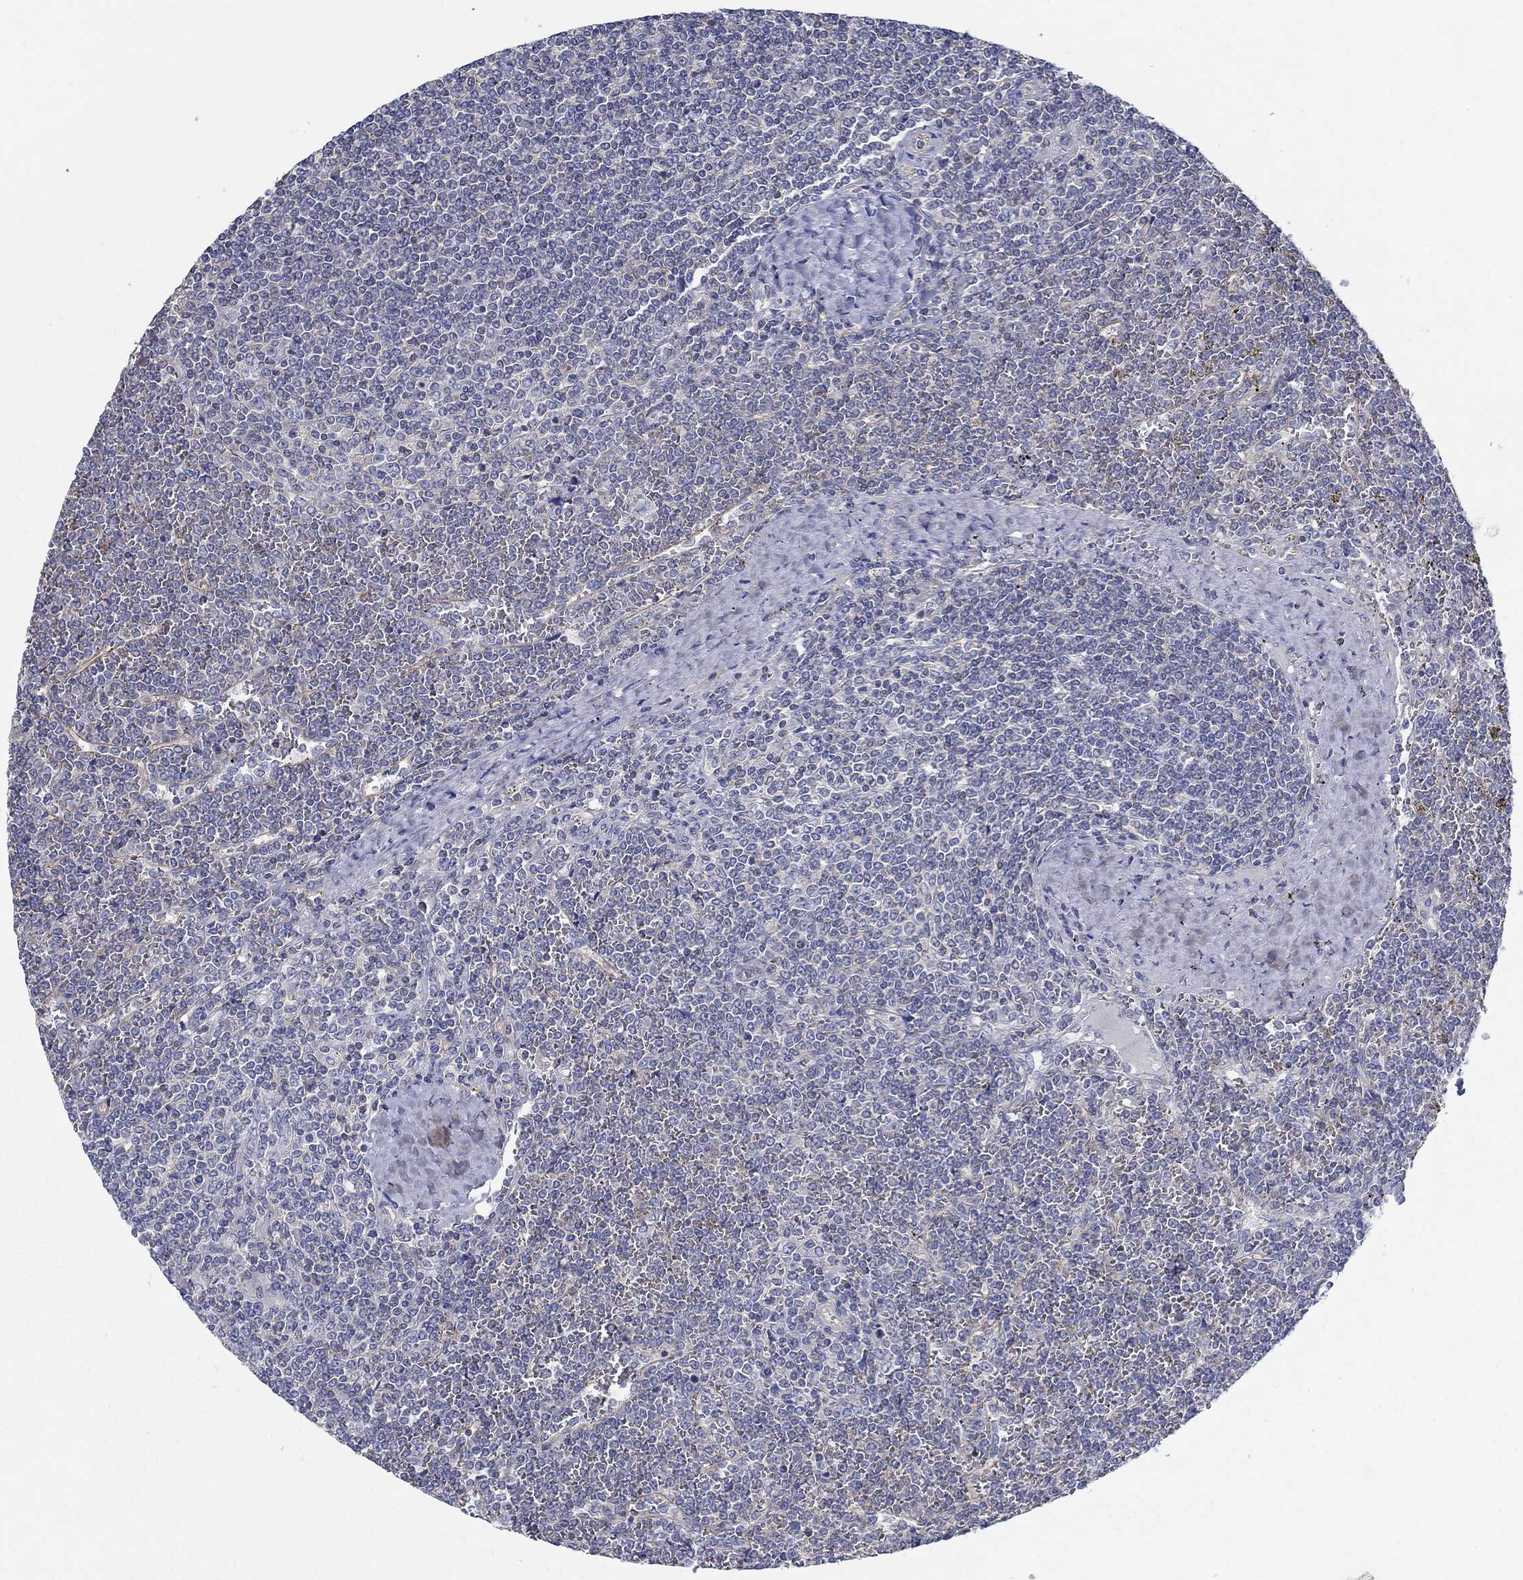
{"staining": {"intensity": "negative", "quantity": "none", "location": "none"}, "tissue": "lymphoma", "cell_type": "Tumor cells", "image_type": "cancer", "snomed": [{"axis": "morphology", "description": "Malignant lymphoma, non-Hodgkin's type, Low grade"}, {"axis": "topography", "description": "Spleen"}], "caption": "IHC of malignant lymphoma, non-Hodgkin's type (low-grade) demonstrates no staining in tumor cells.", "gene": "BBOF1", "patient": {"sex": "female", "age": 19}}